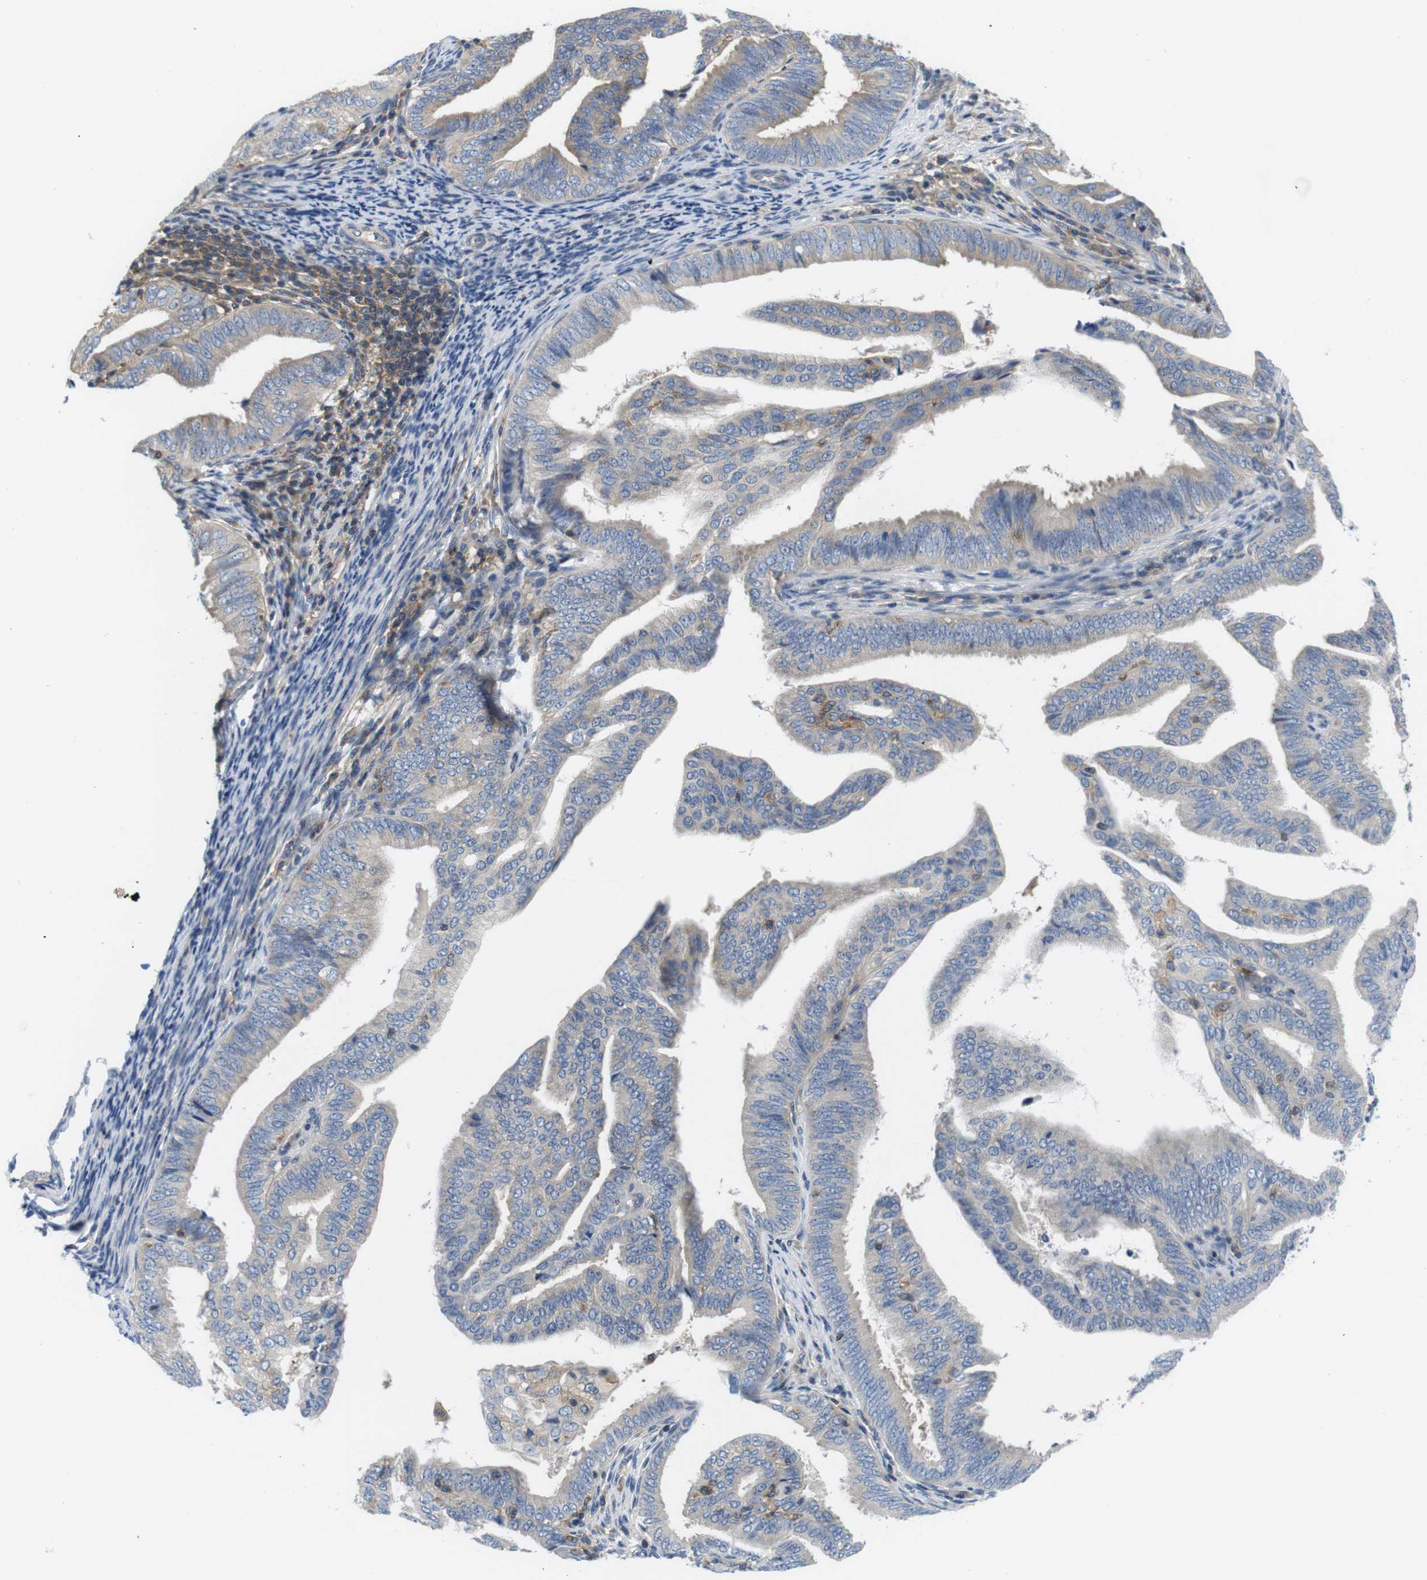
{"staining": {"intensity": "weak", "quantity": "<25%", "location": "cytoplasmic/membranous"}, "tissue": "endometrial cancer", "cell_type": "Tumor cells", "image_type": "cancer", "snomed": [{"axis": "morphology", "description": "Adenocarcinoma, NOS"}, {"axis": "topography", "description": "Endometrium"}], "caption": "Immunohistochemical staining of human endometrial cancer (adenocarcinoma) demonstrates no significant positivity in tumor cells. The staining is performed using DAB brown chromogen with nuclei counter-stained in using hematoxylin.", "gene": "HERPUD2", "patient": {"sex": "female", "age": 58}}